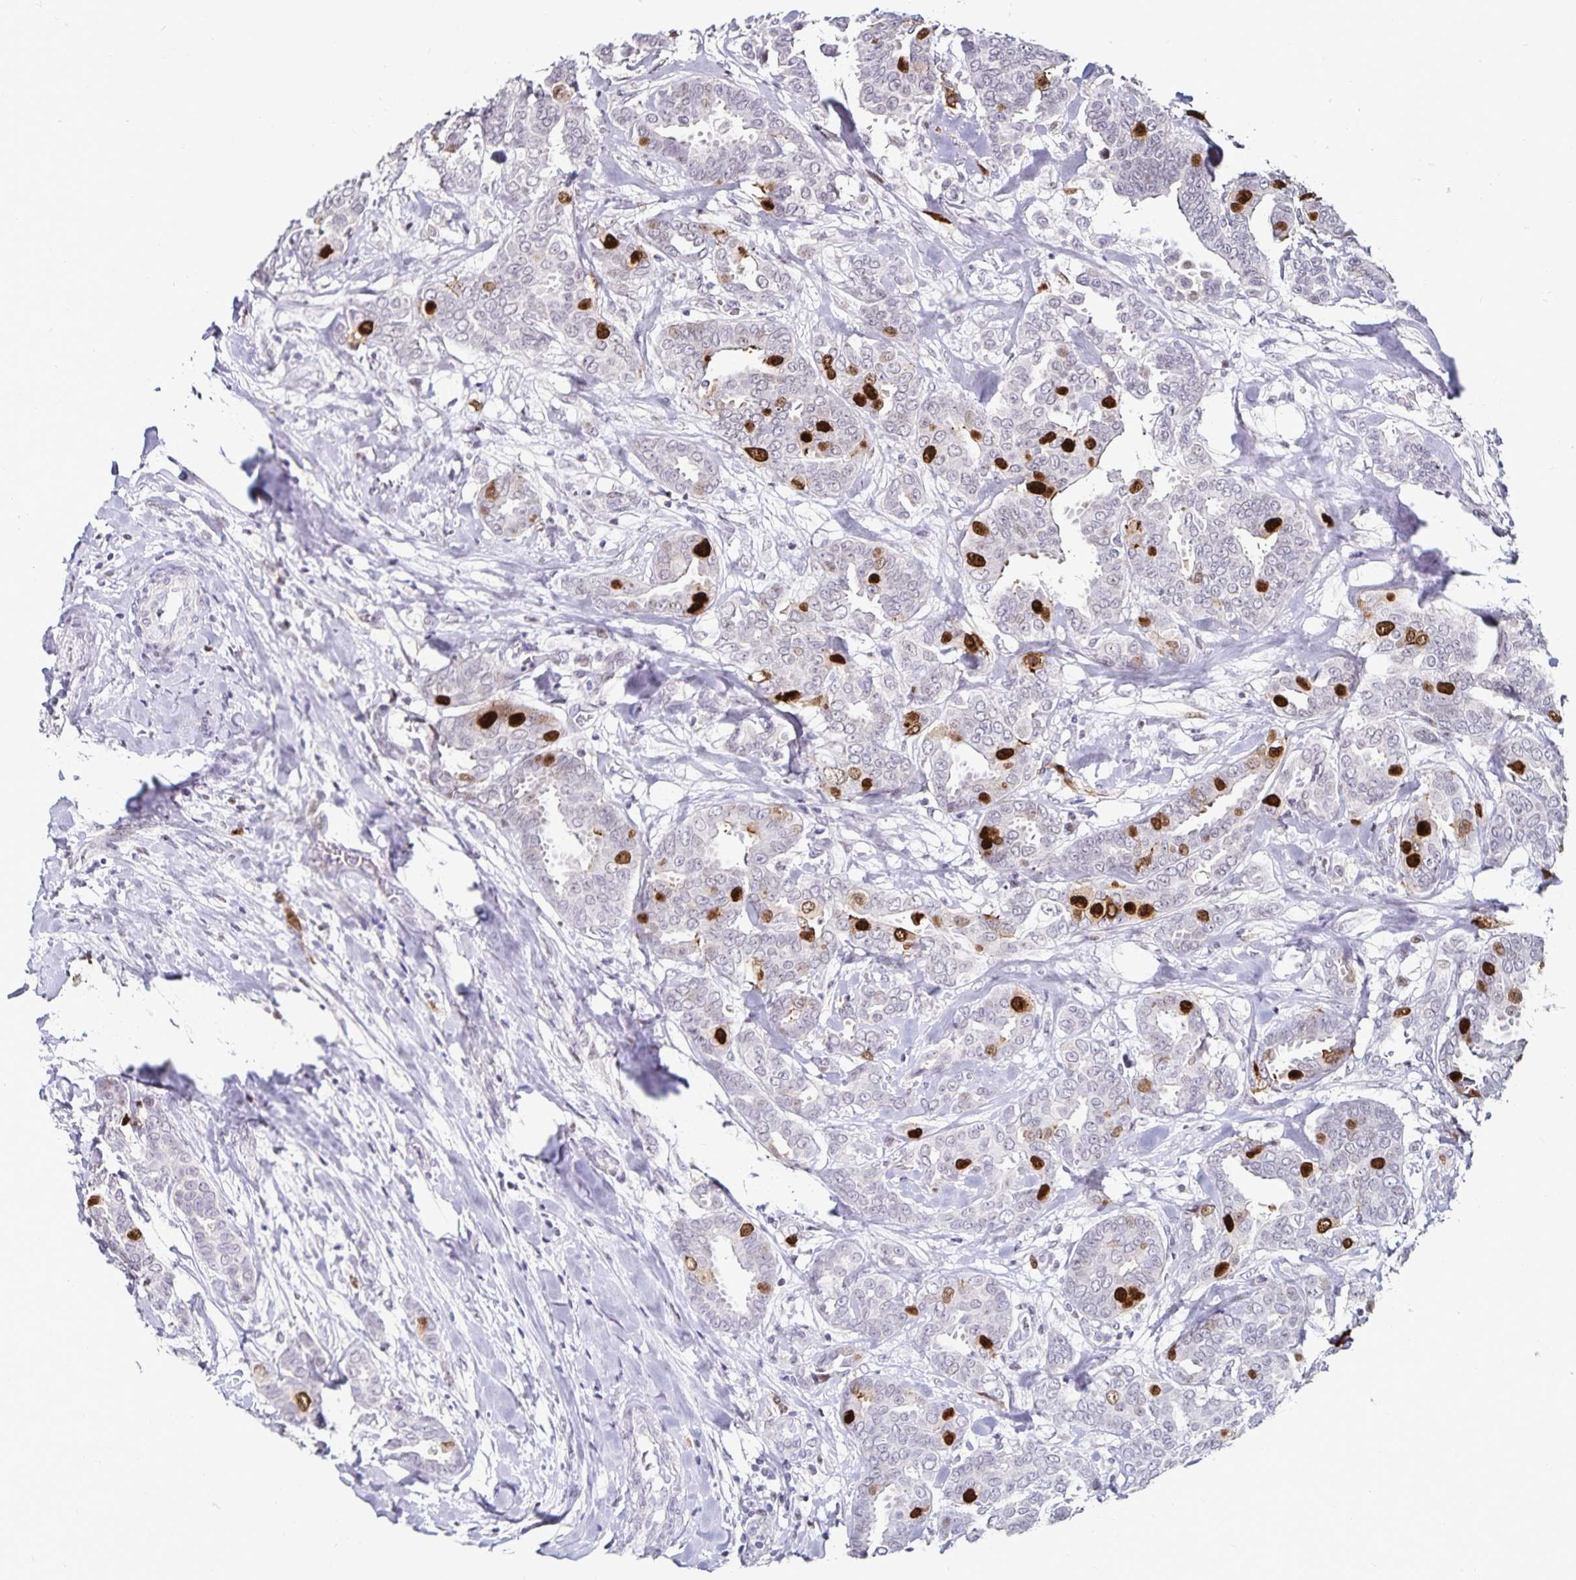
{"staining": {"intensity": "strong", "quantity": "<25%", "location": "nuclear"}, "tissue": "breast cancer", "cell_type": "Tumor cells", "image_type": "cancer", "snomed": [{"axis": "morphology", "description": "Duct carcinoma"}, {"axis": "topography", "description": "Breast"}], "caption": "Approximately <25% of tumor cells in breast cancer (infiltrating ductal carcinoma) display strong nuclear protein staining as visualized by brown immunohistochemical staining.", "gene": "ANLN", "patient": {"sex": "female", "age": 45}}